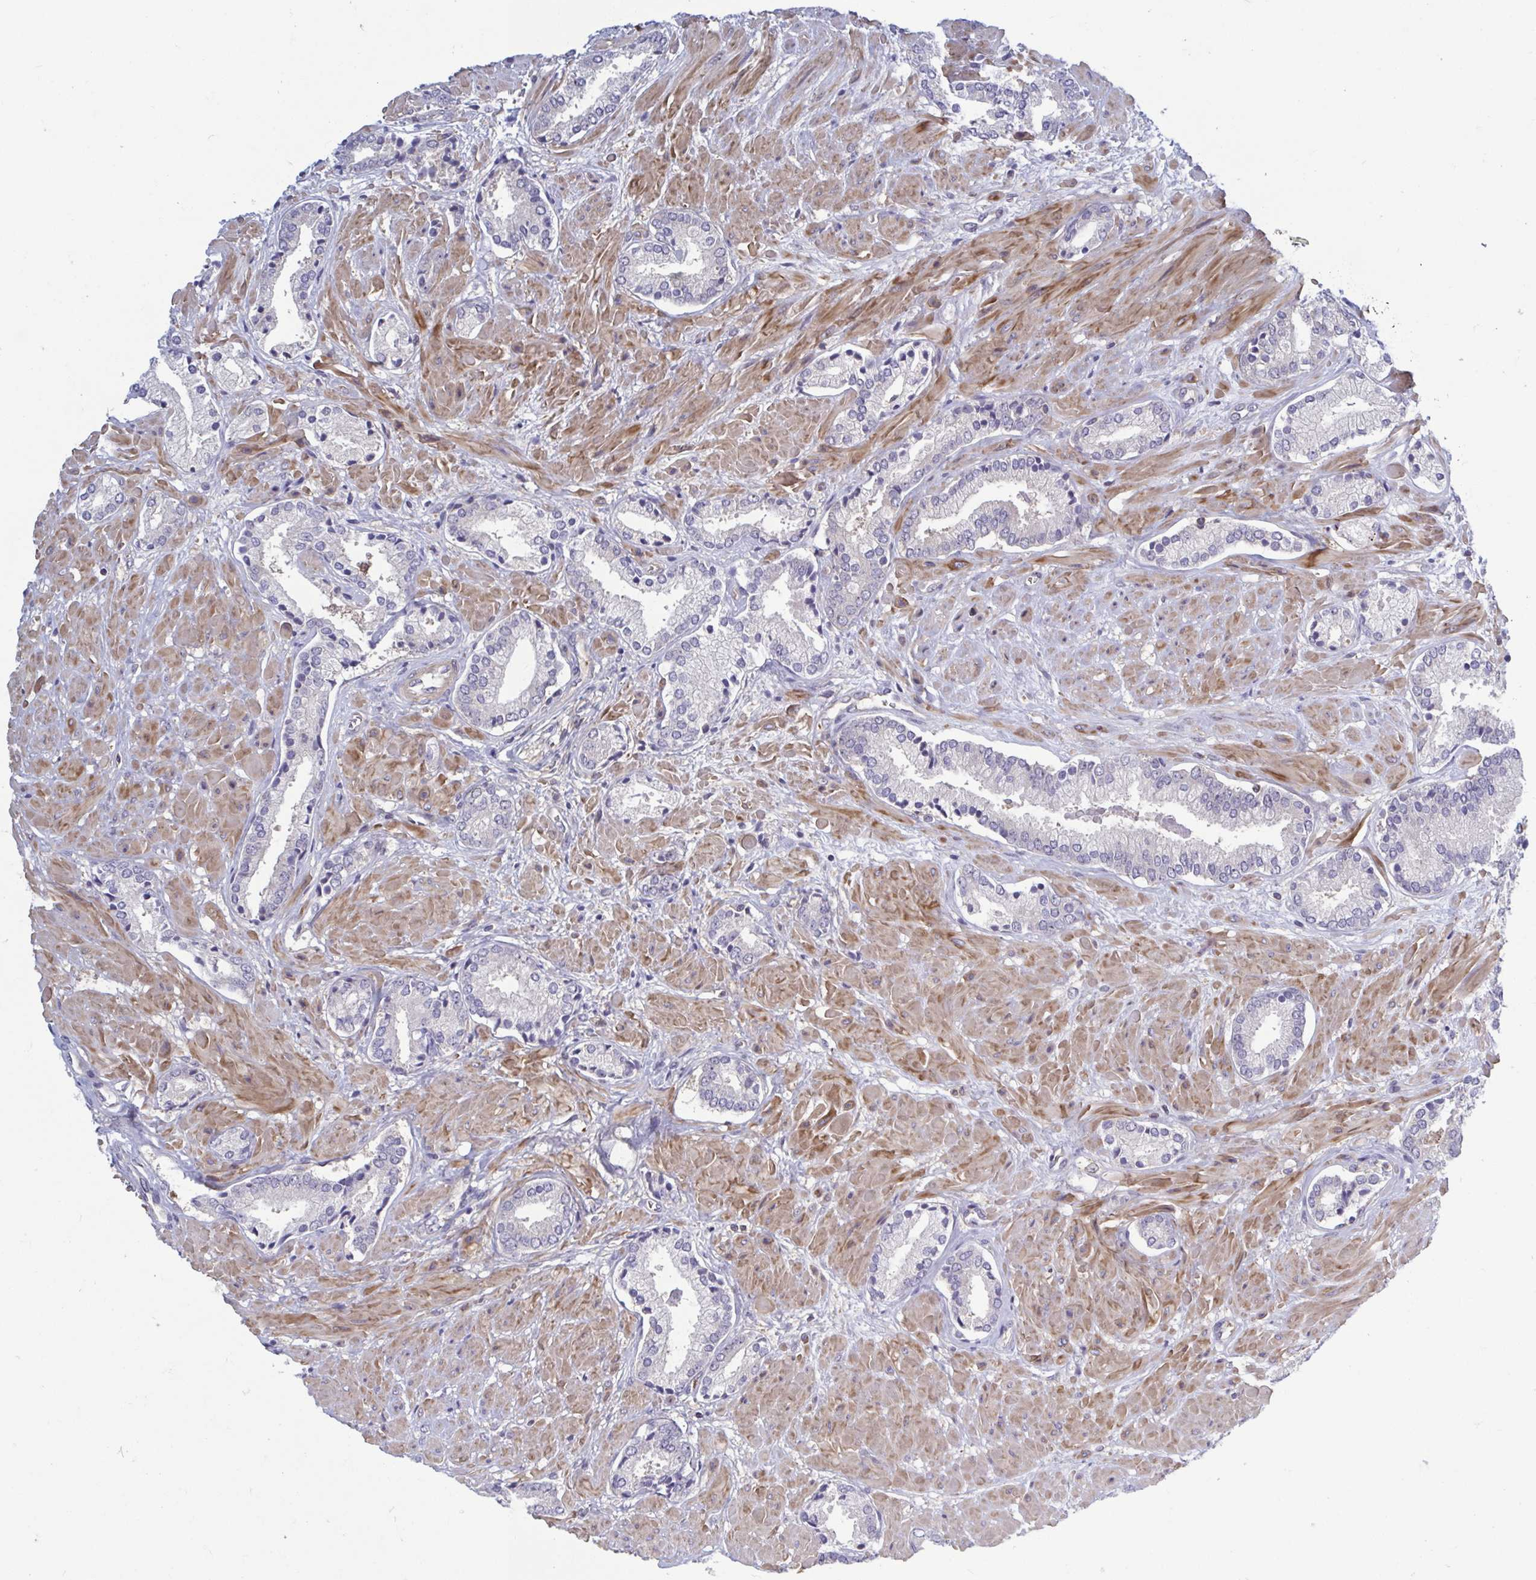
{"staining": {"intensity": "negative", "quantity": "none", "location": "none"}, "tissue": "prostate cancer", "cell_type": "Tumor cells", "image_type": "cancer", "snomed": [{"axis": "morphology", "description": "Adenocarcinoma, High grade"}, {"axis": "topography", "description": "Prostate"}], "caption": "Immunohistochemistry (IHC) histopathology image of human adenocarcinoma (high-grade) (prostate) stained for a protein (brown), which shows no positivity in tumor cells.", "gene": "LRRC38", "patient": {"sex": "male", "age": 56}}